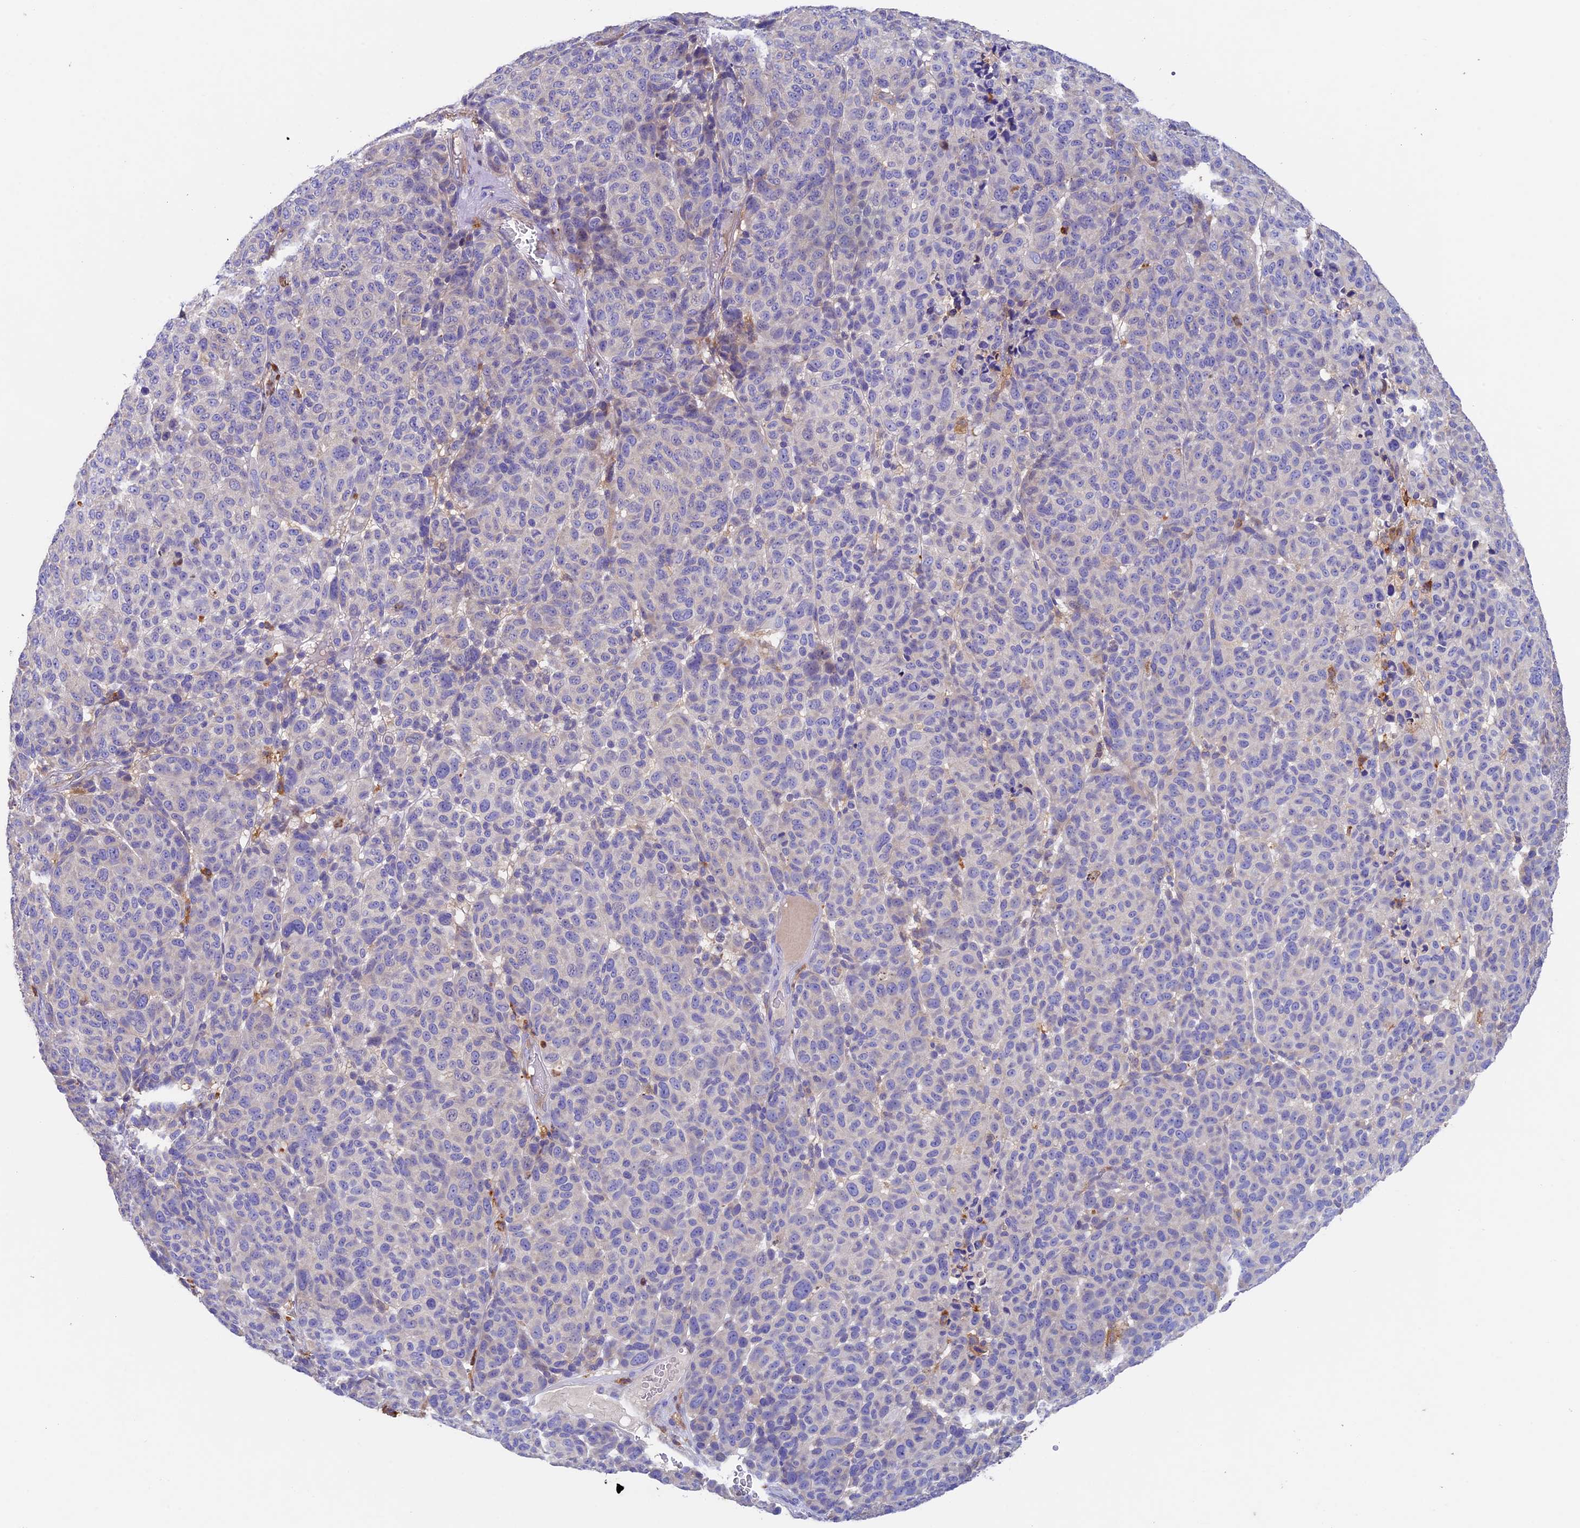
{"staining": {"intensity": "negative", "quantity": "none", "location": "none"}, "tissue": "melanoma", "cell_type": "Tumor cells", "image_type": "cancer", "snomed": [{"axis": "morphology", "description": "Malignant melanoma, NOS"}, {"axis": "topography", "description": "Skin"}], "caption": "The IHC histopathology image has no significant positivity in tumor cells of malignant melanoma tissue.", "gene": "ADAT1", "patient": {"sex": "male", "age": 49}}